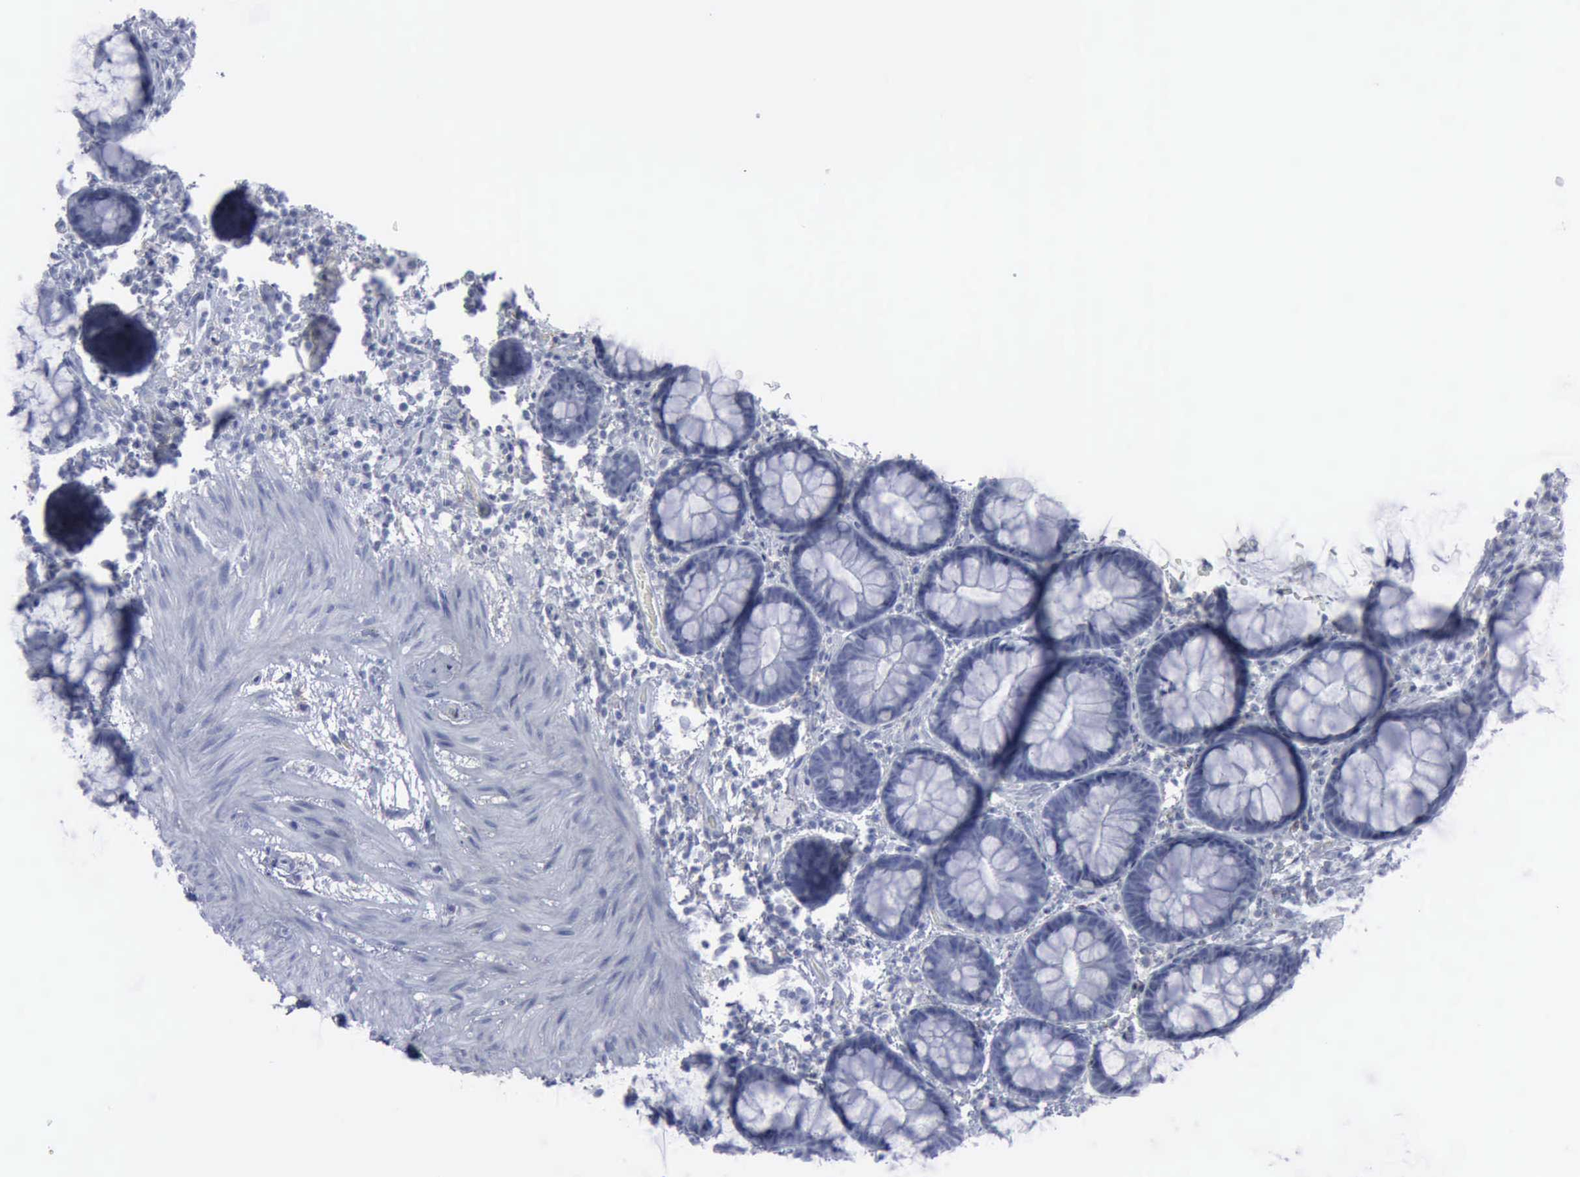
{"staining": {"intensity": "negative", "quantity": "none", "location": "none"}, "tissue": "rectum", "cell_type": "Glandular cells", "image_type": "normal", "snomed": [{"axis": "morphology", "description": "Normal tissue, NOS"}, {"axis": "topography", "description": "Rectum"}], "caption": "Immunohistochemistry (IHC) photomicrograph of normal rectum: human rectum stained with DAB (3,3'-diaminobenzidine) exhibits no significant protein expression in glandular cells.", "gene": "VCAM1", "patient": {"sex": "male", "age": 92}}